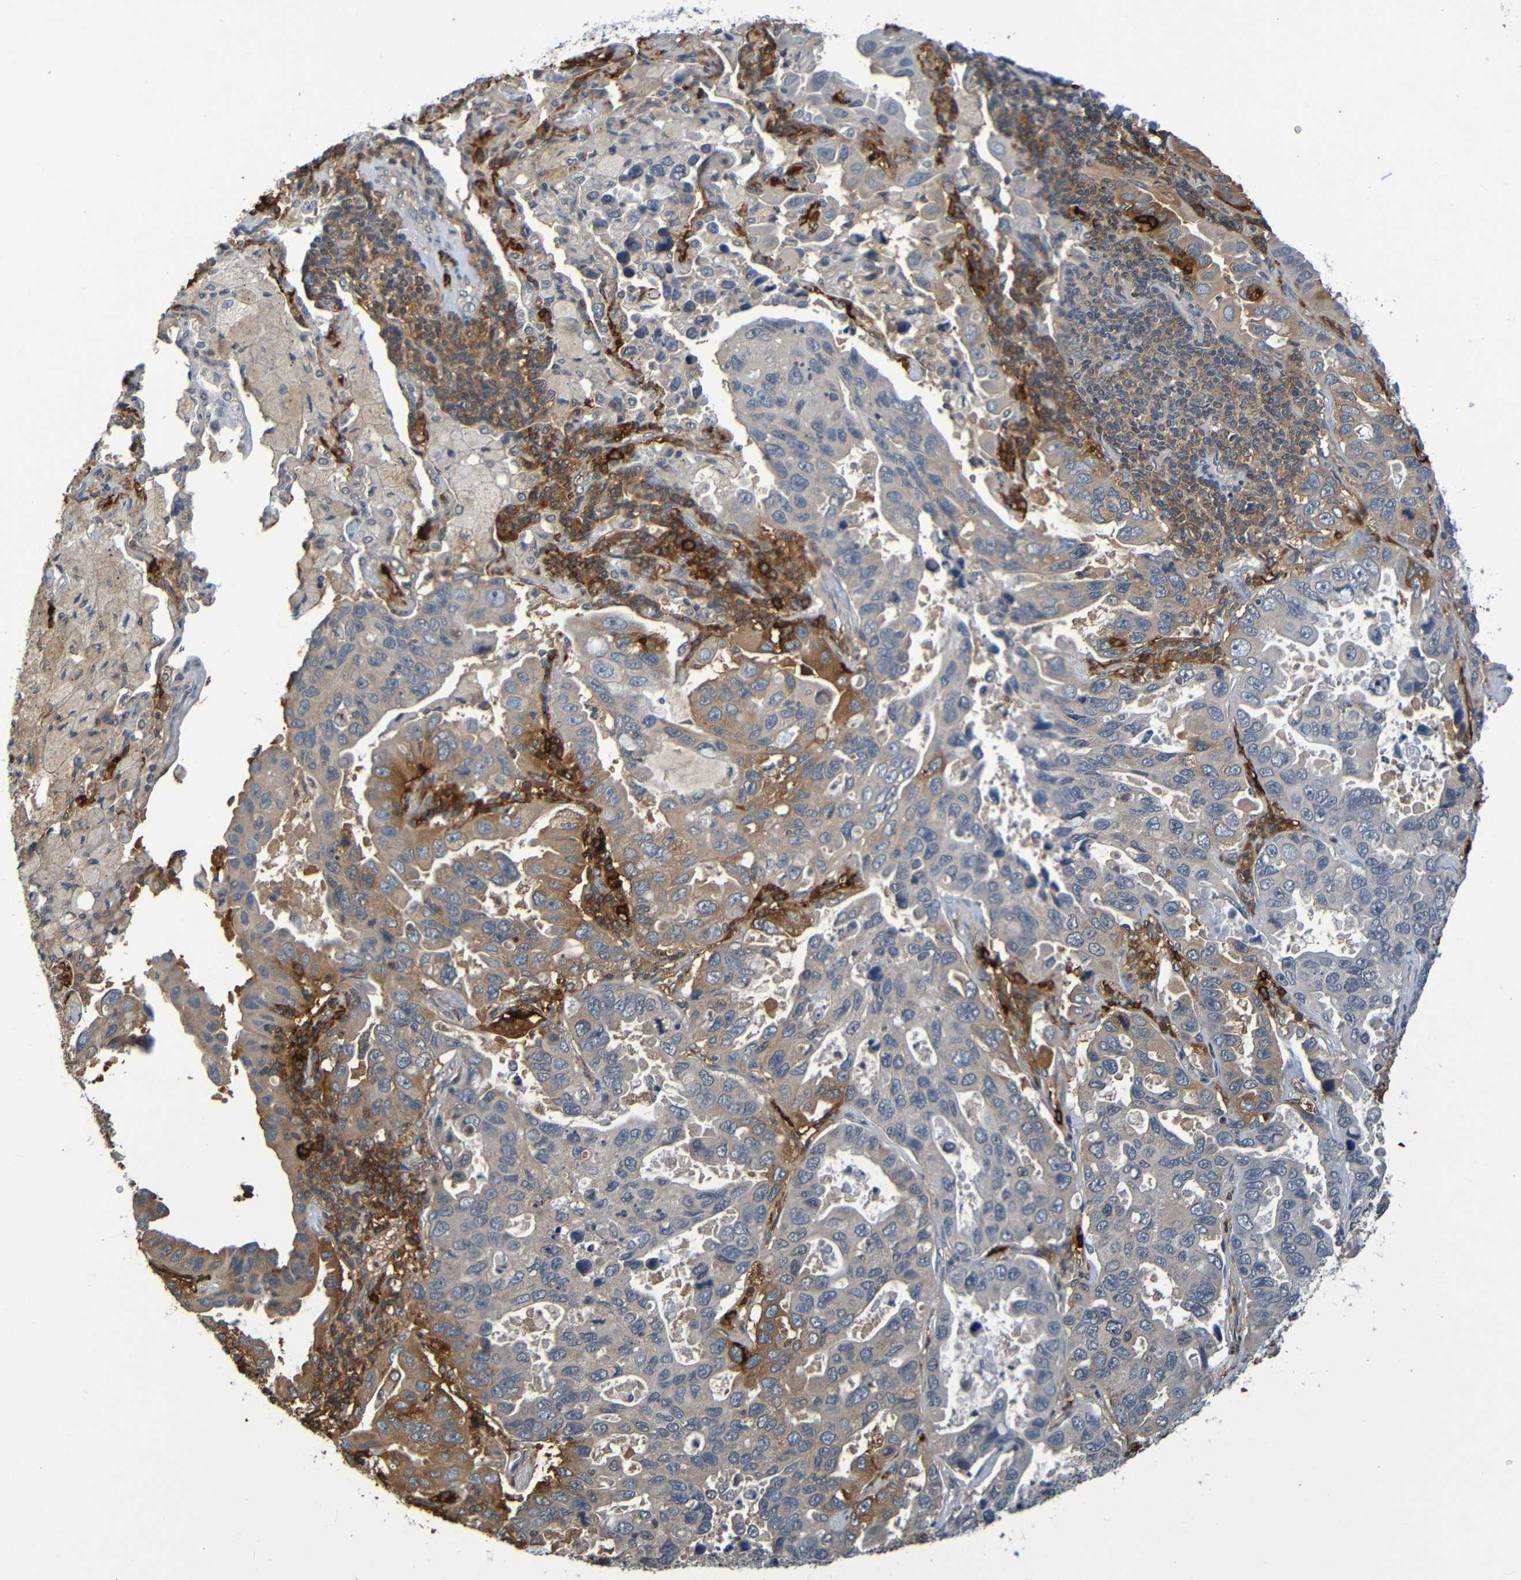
{"staining": {"intensity": "weak", "quantity": ">75%", "location": "cytoplasmic/membranous"}, "tissue": "lung cancer", "cell_type": "Tumor cells", "image_type": "cancer", "snomed": [{"axis": "morphology", "description": "Adenocarcinoma, NOS"}, {"axis": "topography", "description": "Lung"}], "caption": "Immunohistochemical staining of human lung adenocarcinoma exhibits weak cytoplasmic/membranous protein positivity in approximately >75% of tumor cells.", "gene": "C3AR1", "patient": {"sex": "male", "age": 64}}